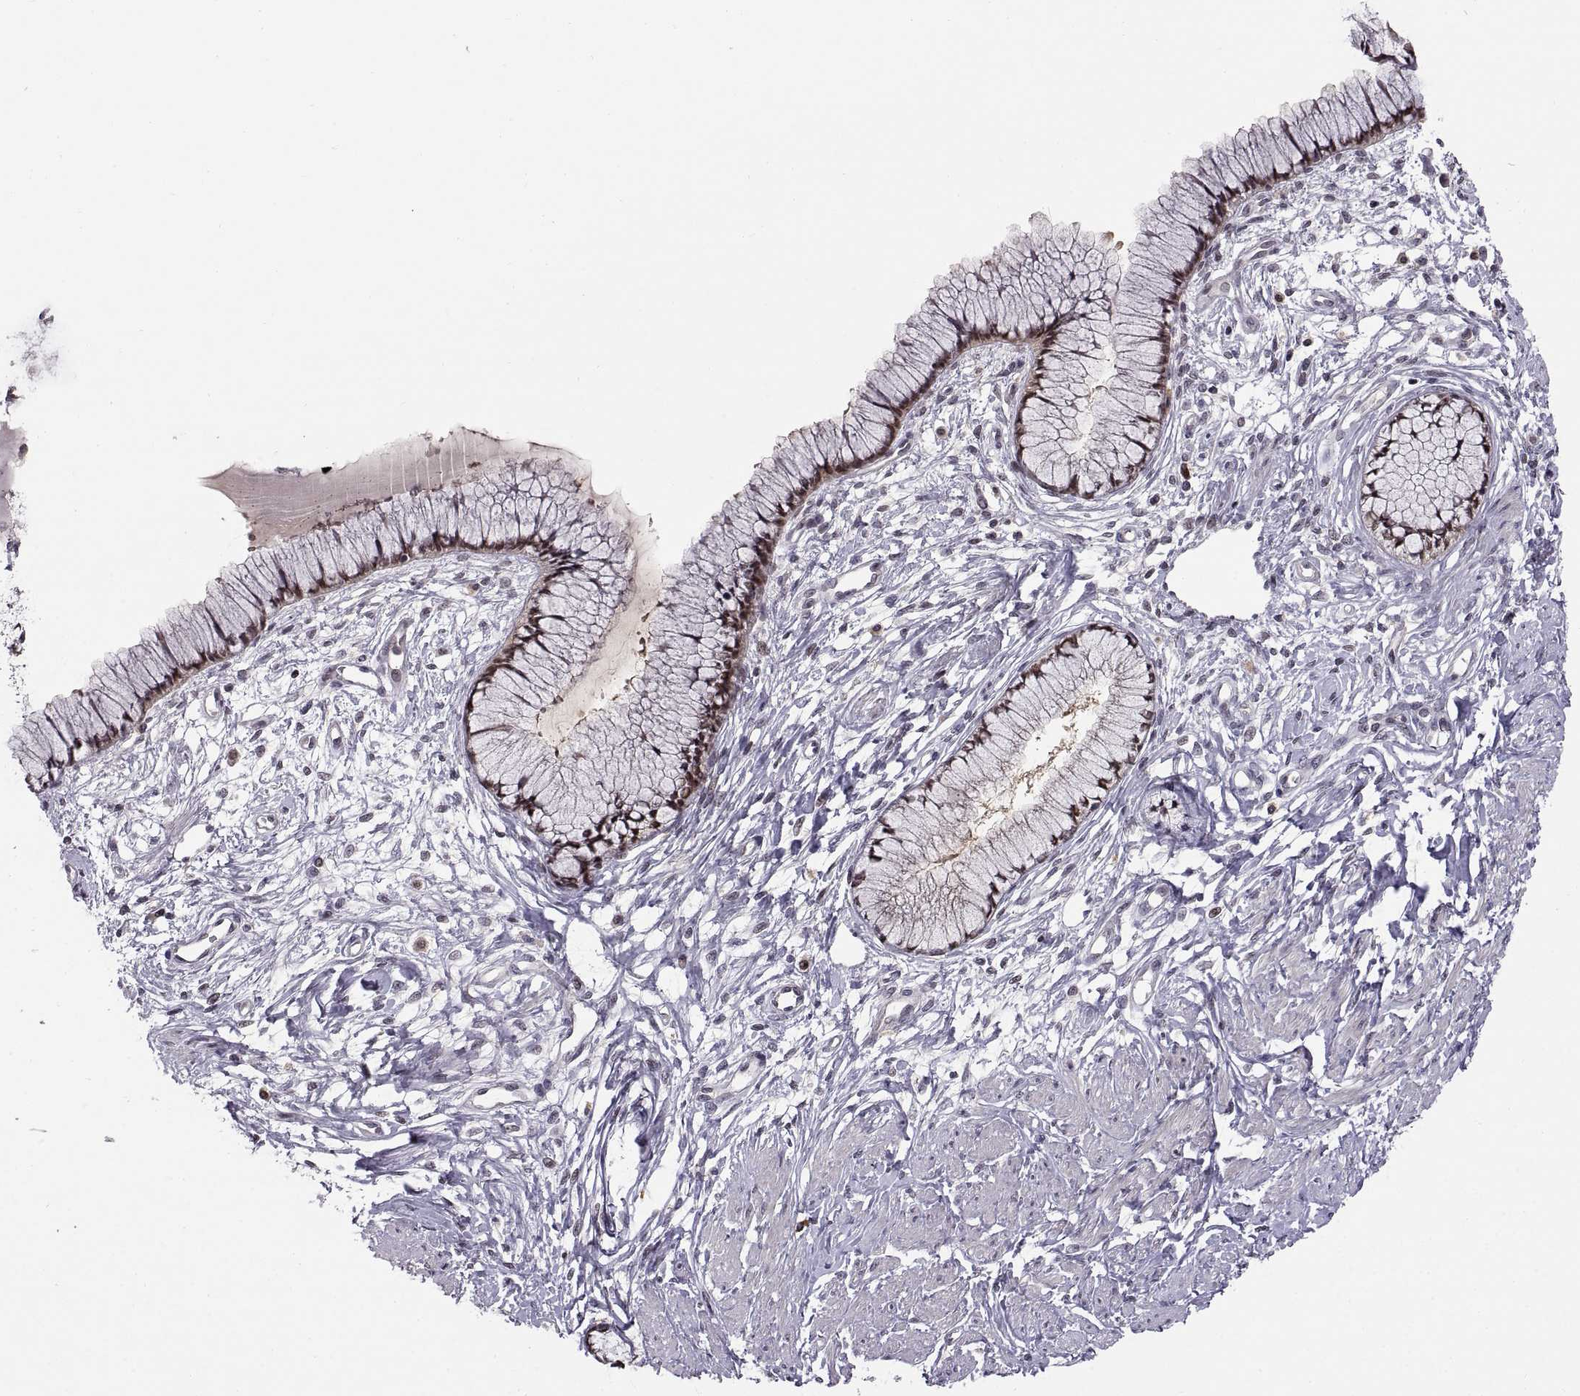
{"staining": {"intensity": "strong", "quantity": "<25%", "location": "nuclear"}, "tissue": "cervix", "cell_type": "Glandular cells", "image_type": "normal", "snomed": [{"axis": "morphology", "description": "Normal tissue, NOS"}, {"axis": "topography", "description": "Cervix"}], "caption": "Strong nuclear staining is appreciated in approximately <25% of glandular cells in normal cervix. The protein of interest is stained brown, and the nuclei are stained in blue (DAB (3,3'-diaminobenzidine) IHC with brightfield microscopy, high magnification).", "gene": "CHFR", "patient": {"sex": "female", "age": 37}}